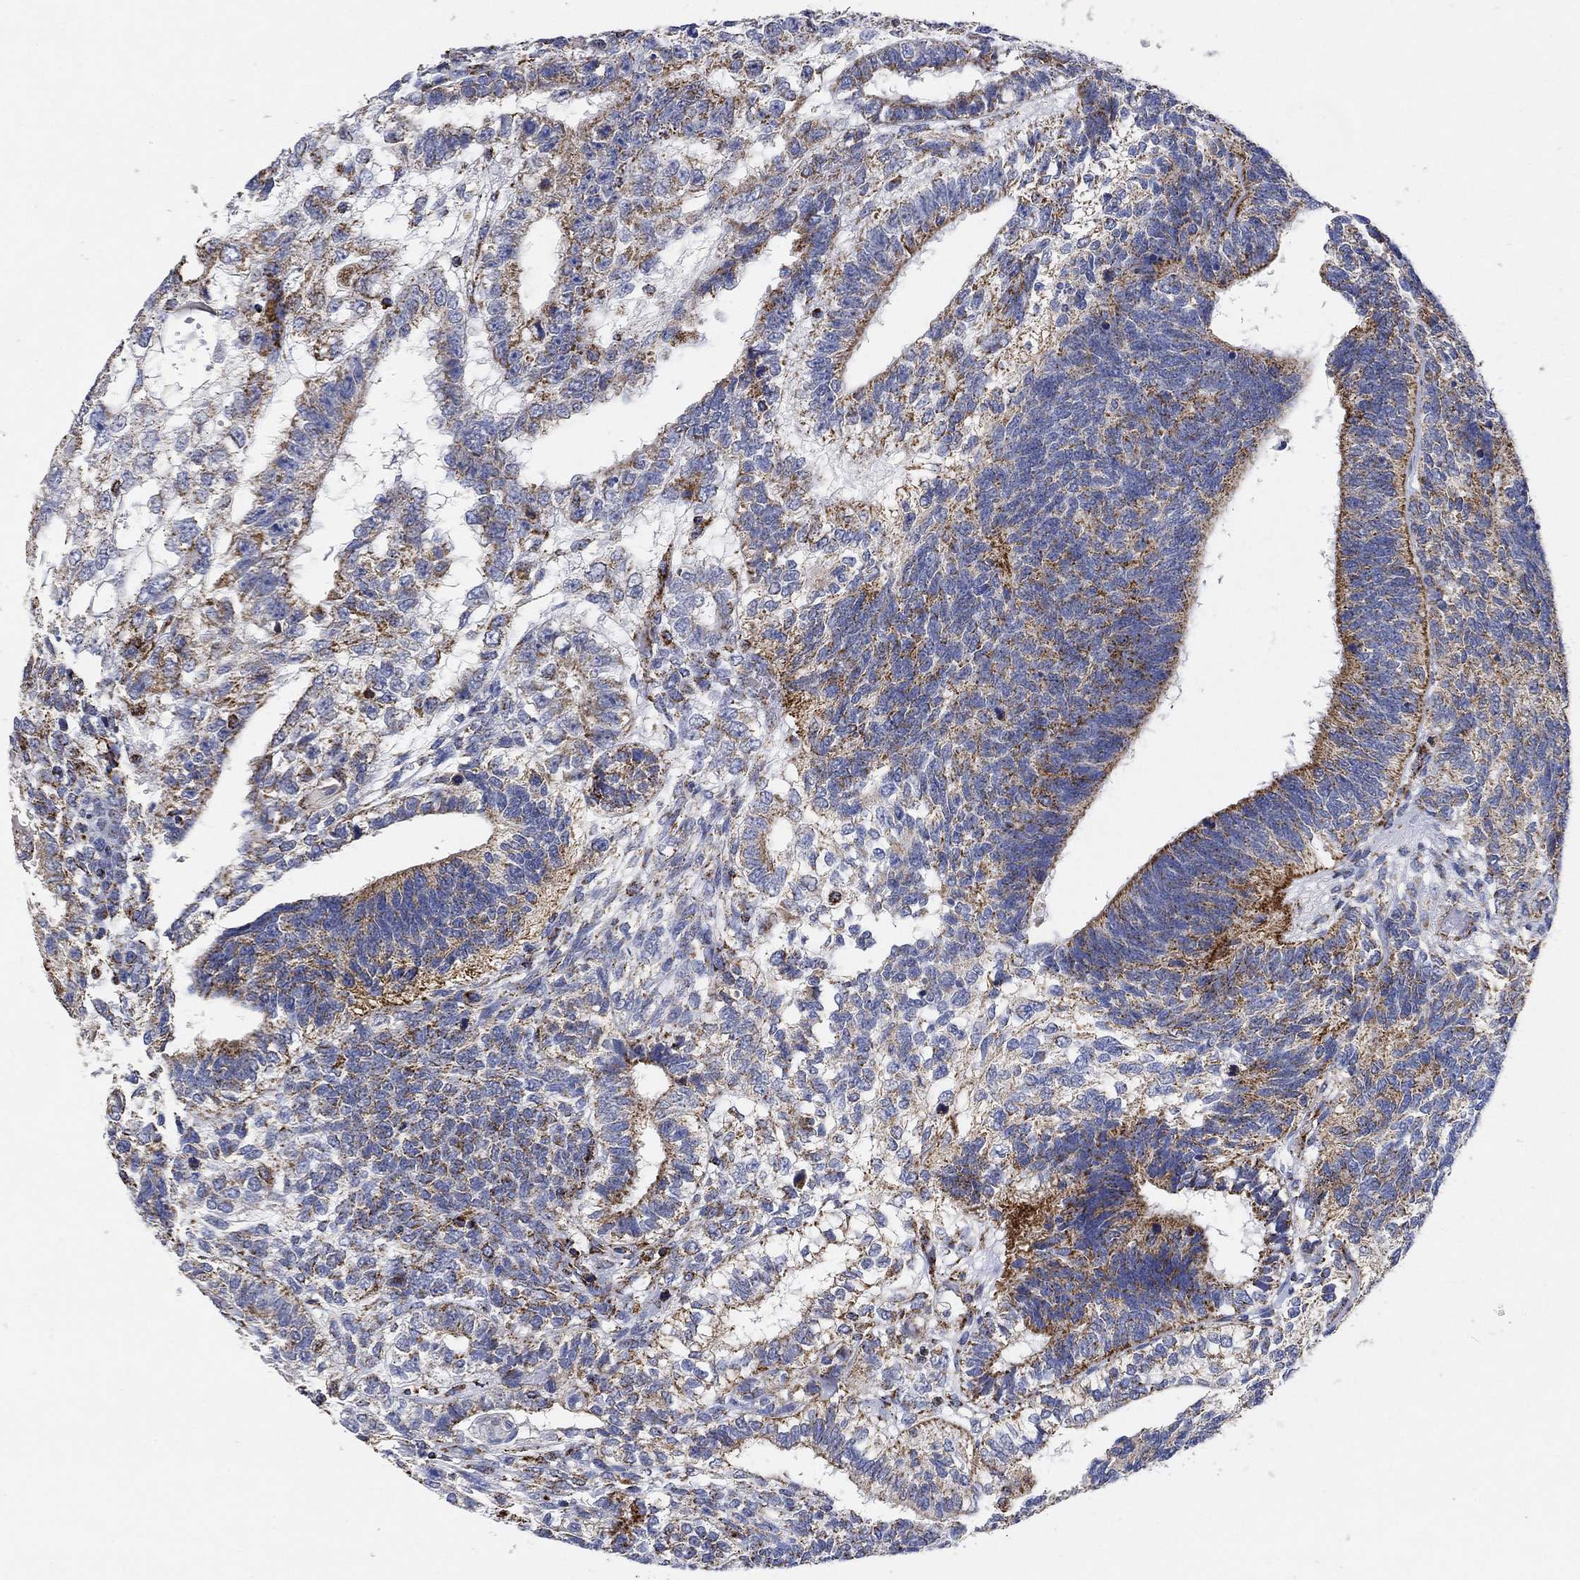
{"staining": {"intensity": "moderate", "quantity": "25%-75%", "location": "cytoplasmic/membranous"}, "tissue": "testis cancer", "cell_type": "Tumor cells", "image_type": "cancer", "snomed": [{"axis": "morphology", "description": "Seminoma, NOS"}, {"axis": "morphology", "description": "Carcinoma, Embryonal, NOS"}, {"axis": "topography", "description": "Testis"}], "caption": "Testis seminoma tissue reveals moderate cytoplasmic/membranous staining in about 25%-75% of tumor cells (DAB = brown stain, brightfield microscopy at high magnification).", "gene": "NDUFS3", "patient": {"sex": "male", "age": 41}}